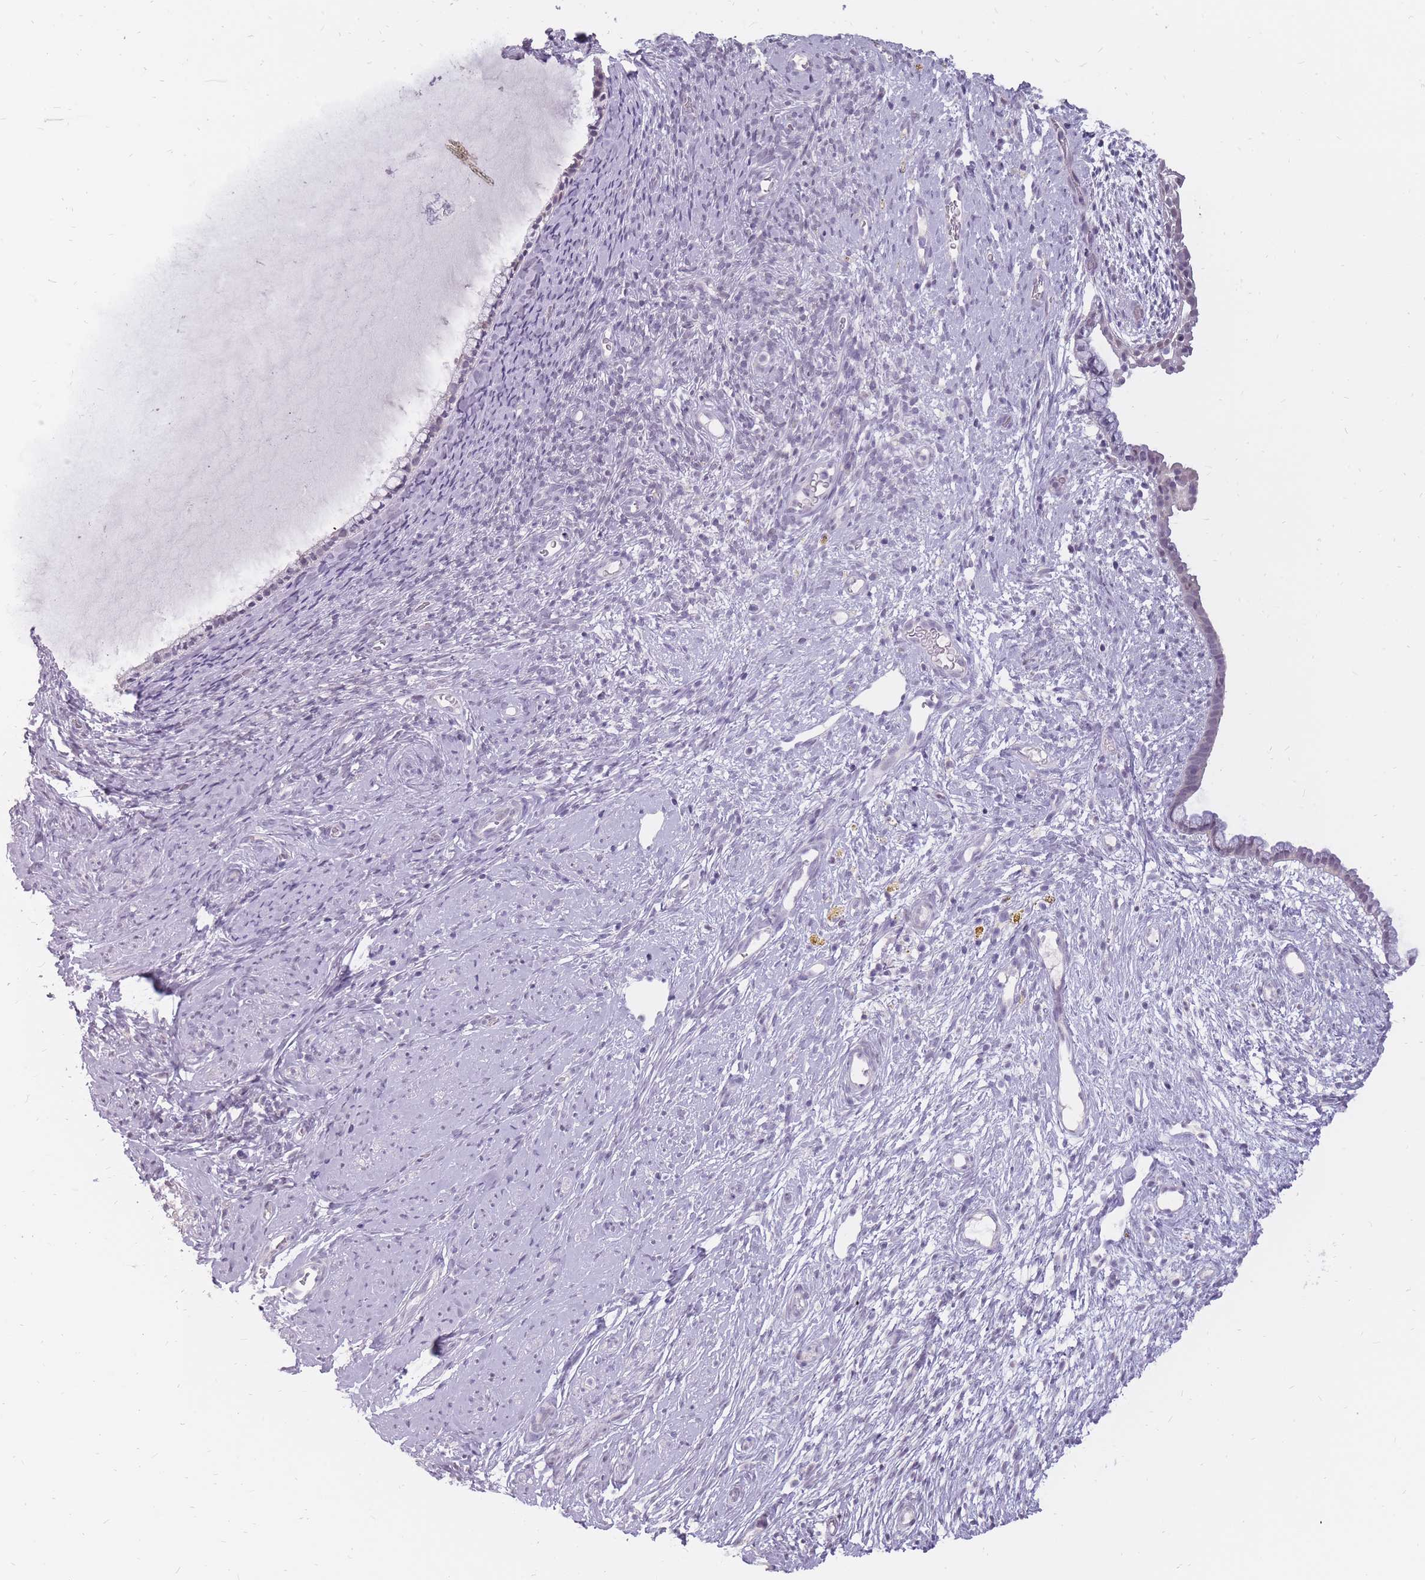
{"staining": {"intensity": "weak", "quantity": "25%-75%", "location": "nuclear"}, "tissue": "cervix", "cell_type": "Glandular cells", "image_type": "normal", "snomed": [{"axis": "morphology", "description": "Normal tissue, NOS"}, {"axis": "topography", "description": "Cervix"}], "caption": "Immunohistochemical staining of normal human cervix shows 25%-75% levels of weak nuclear protein expression in approximately 25%-75% of glandular cells. (brown staining indicates protein expression, while blue staining denotes nuclei).", "gene": "POM121C", "patient": {"sex": "female", "age": 76}}